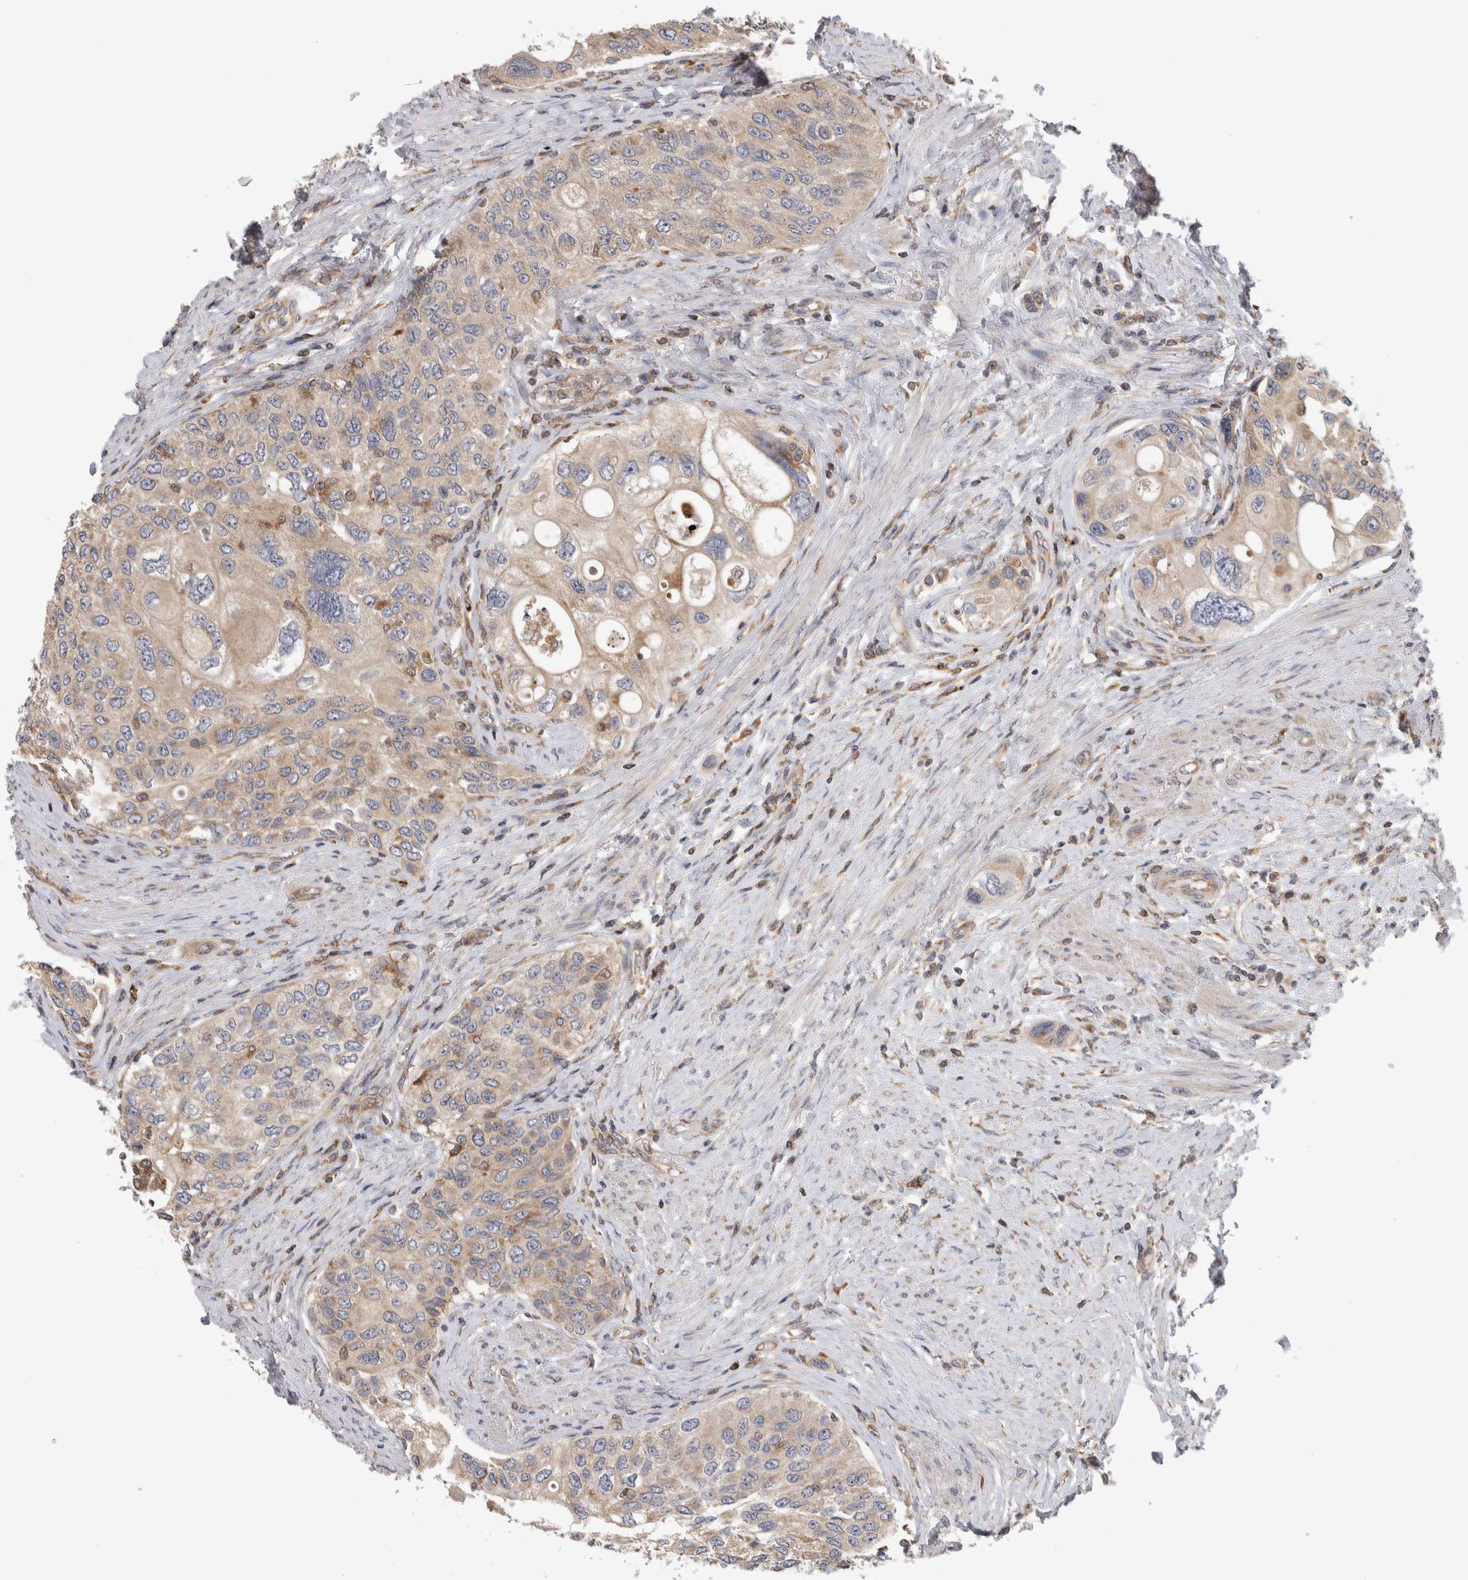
{"staining": {"intensity": "weak", "quantity": ">75%", "location": "cytoplasmic/membranous"}, "tissue": "urothelial cancer", "cell_type": "Tumor cells", "image_type": "cancer", "snomed": [{"axis": "morphology", "description": "Urothelial carcinoma, High grade"}, {"axis": "topography", "description": "Urinary bladder"}], "caption": "Protein staining of urothelial carcinoma (high-grade) tissue exhibits weak cytoplasmic/membranous positivity in approximately >75% of tumor cells.", "gene": "GRIK2", "patient": {"sex": "female", "age": 56}}